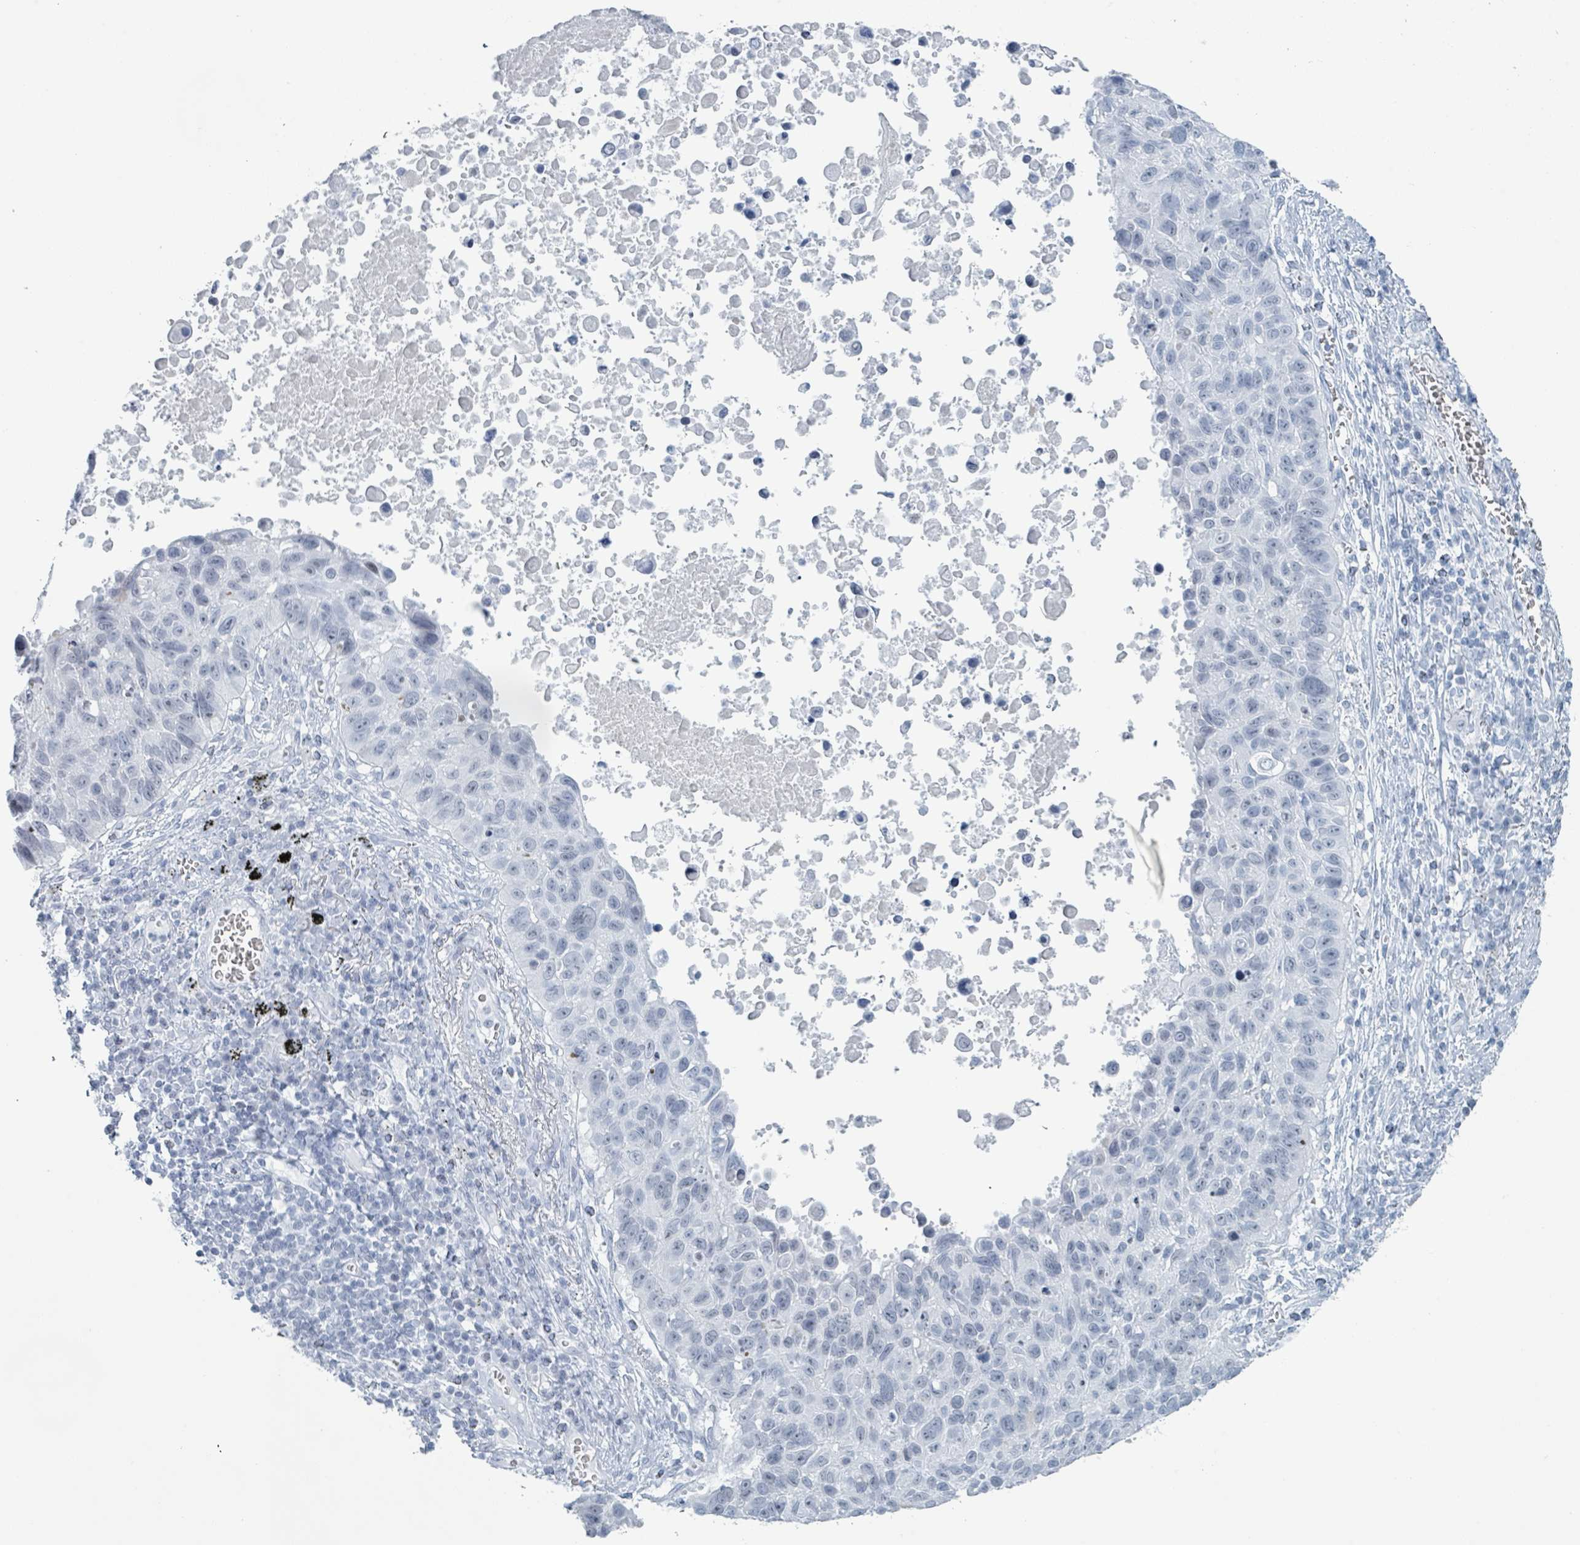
{"staining": {"intensity": "negative", "quantity": "none", "location": "none"}, "tissue": "lung cancer", "cell_type": "Tumor cells", "image_type": "cancer", "snomed": [{"axis": "morphology", "description": "Squamous cell carcinoma, NOS"}, {"axis": "topography", "description": "Lung"}], "caption": "An IHC photomicrograph of lung squamous cell carcinoma is shown. There is no staining in tumor cells of lung squamous cell carcinoma.", "gene": "GPR15LG", "patient": {"sex": "male", "age": 66}}